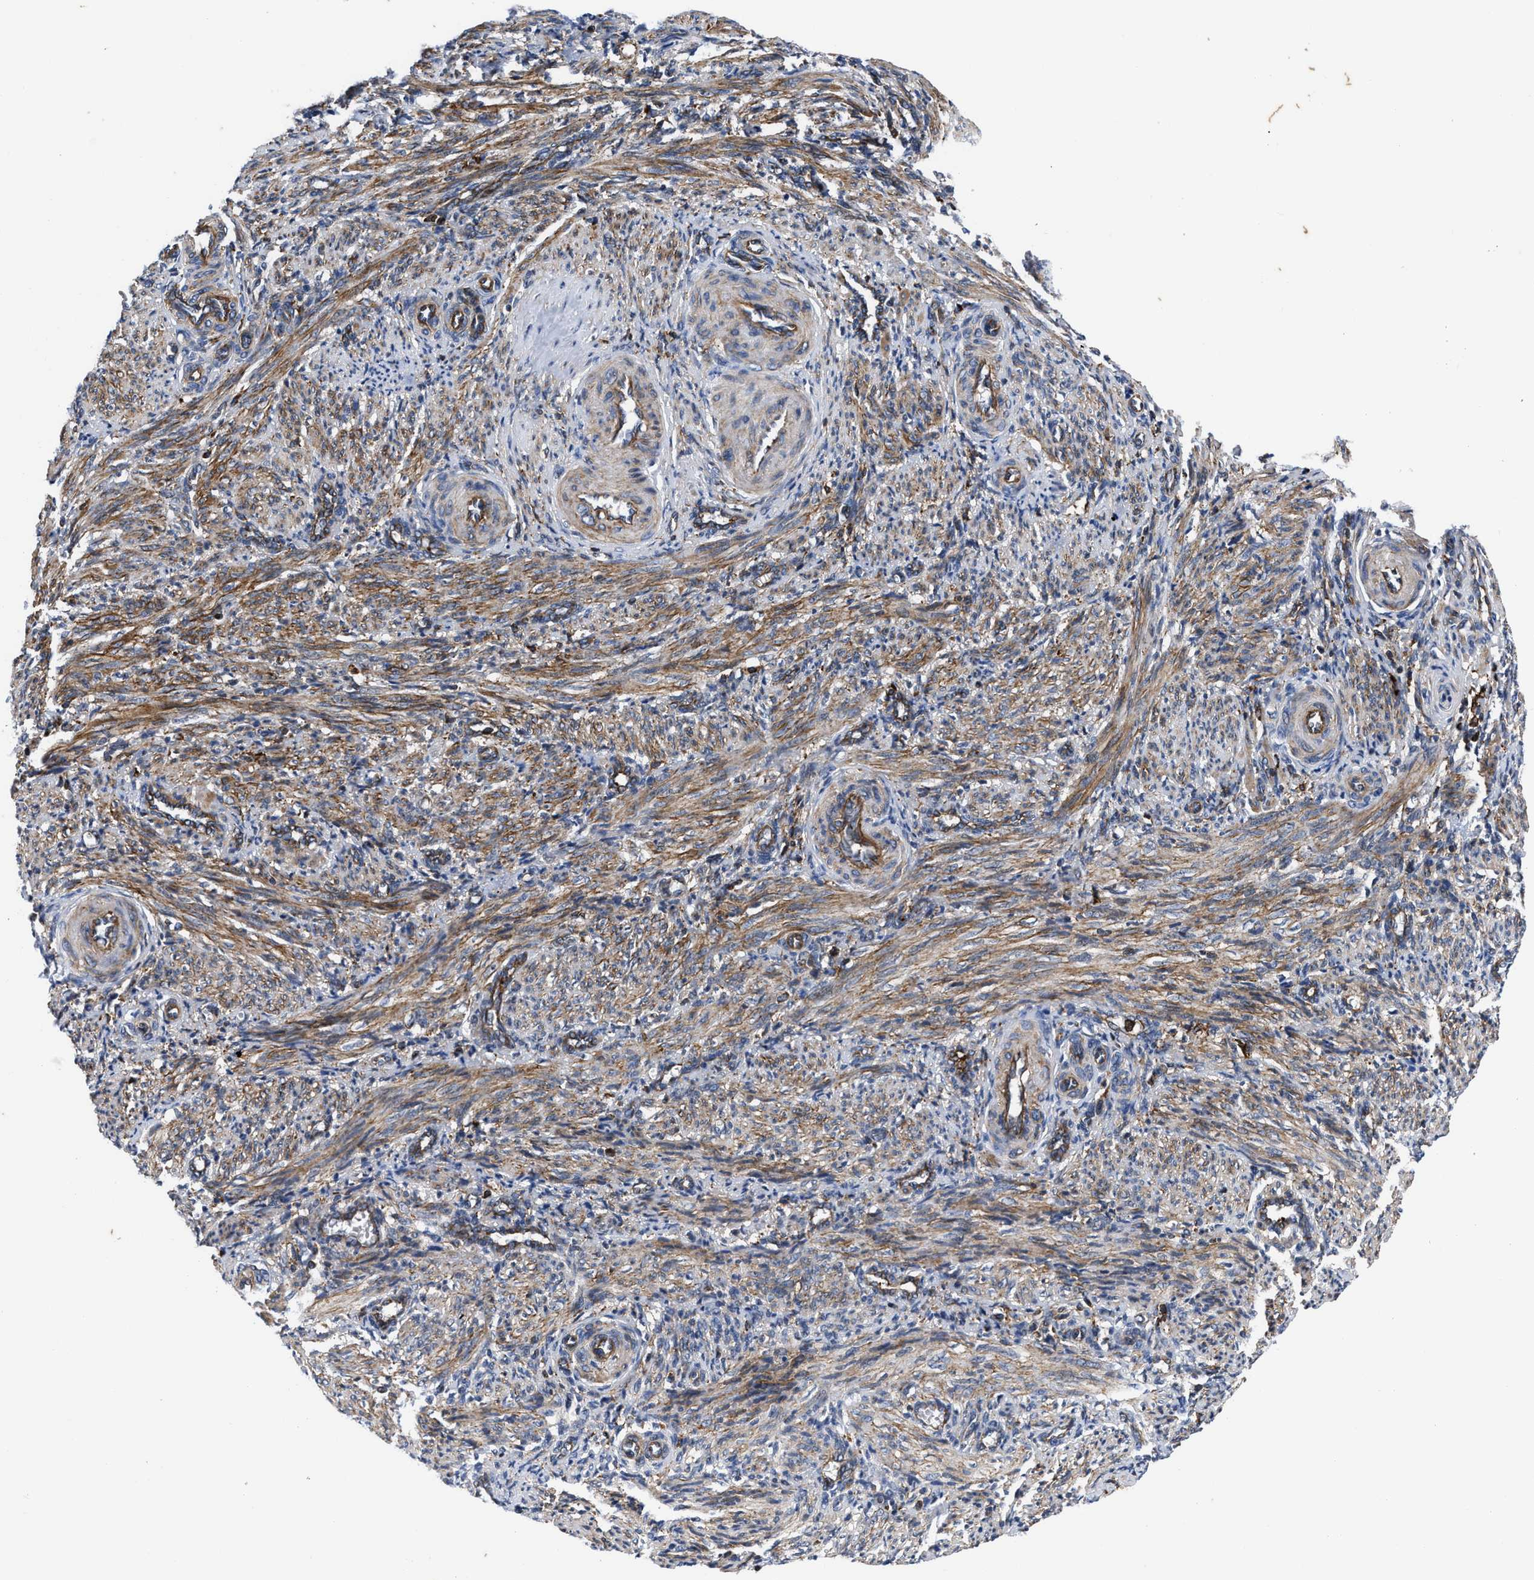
{"staining": {"intensity": "moderate", "quantity": "25%-75%", "location": "cytoplasmic/membranous"}, "tissue": "smooth muscle", "cell_type": "Smooth muscle cells", "image_type": "normal", "snomed": [{"axis": "morphology", "description": "Normal tissue, NOS"}, {"axis": "topography", "description": "Endometrium"}], "caption": "High-magnification brightfield microscopy of benign smooth muscle stained with DAB (brown) and counterstained with hematoxylin (blue). smooth muscle cells exhibit moderate cytoplasmic/membranous positivity is identified in approximately25%-75% of cells. (DAB (3,3'-diaminobenzidine) IHC with brightfield microscopy, high magnification).", "gene": "SPAST", "patient": {"sex": "female", "age": 33}}